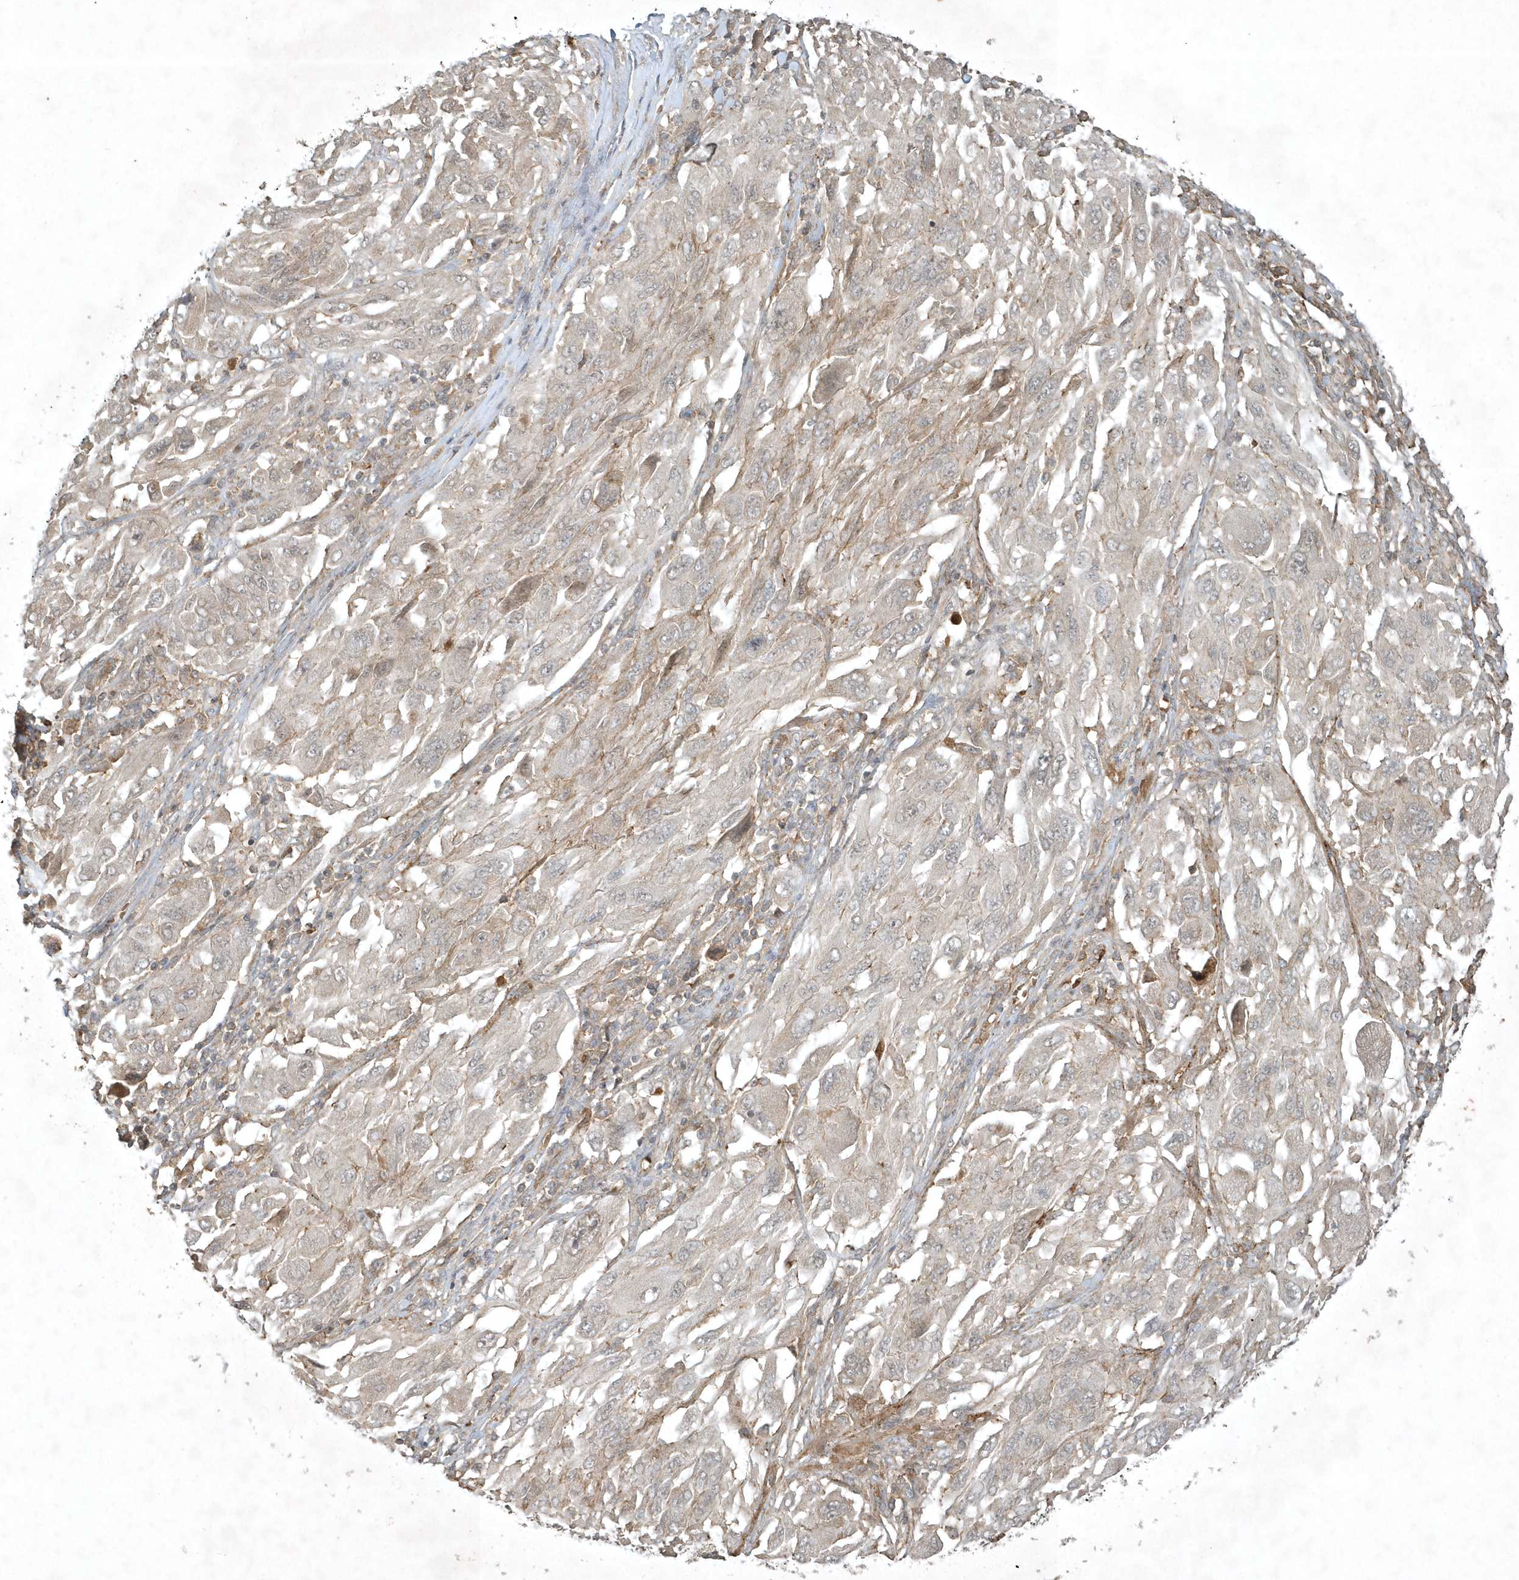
{"staining": {"intensity": "negative", "quantity": "none", "location": "none"}, "tissue": "melanoma", "cell_type": "Tumor cells", "image_type": "cancer", "snomed": [{"axis": "morphology", "description": "Malignant melanoma, NOS"}, {"axis": "topography", "description": "Skin"}], "caption": "IHC of malignant melanoma shows no staining in tumor cells. The staining is performed using DAB brown chromogen with nuclei counter-stained in using hematoxylin.", "gene": "TNFAIP6", "patient": {"sex": "female", "age": 91}}